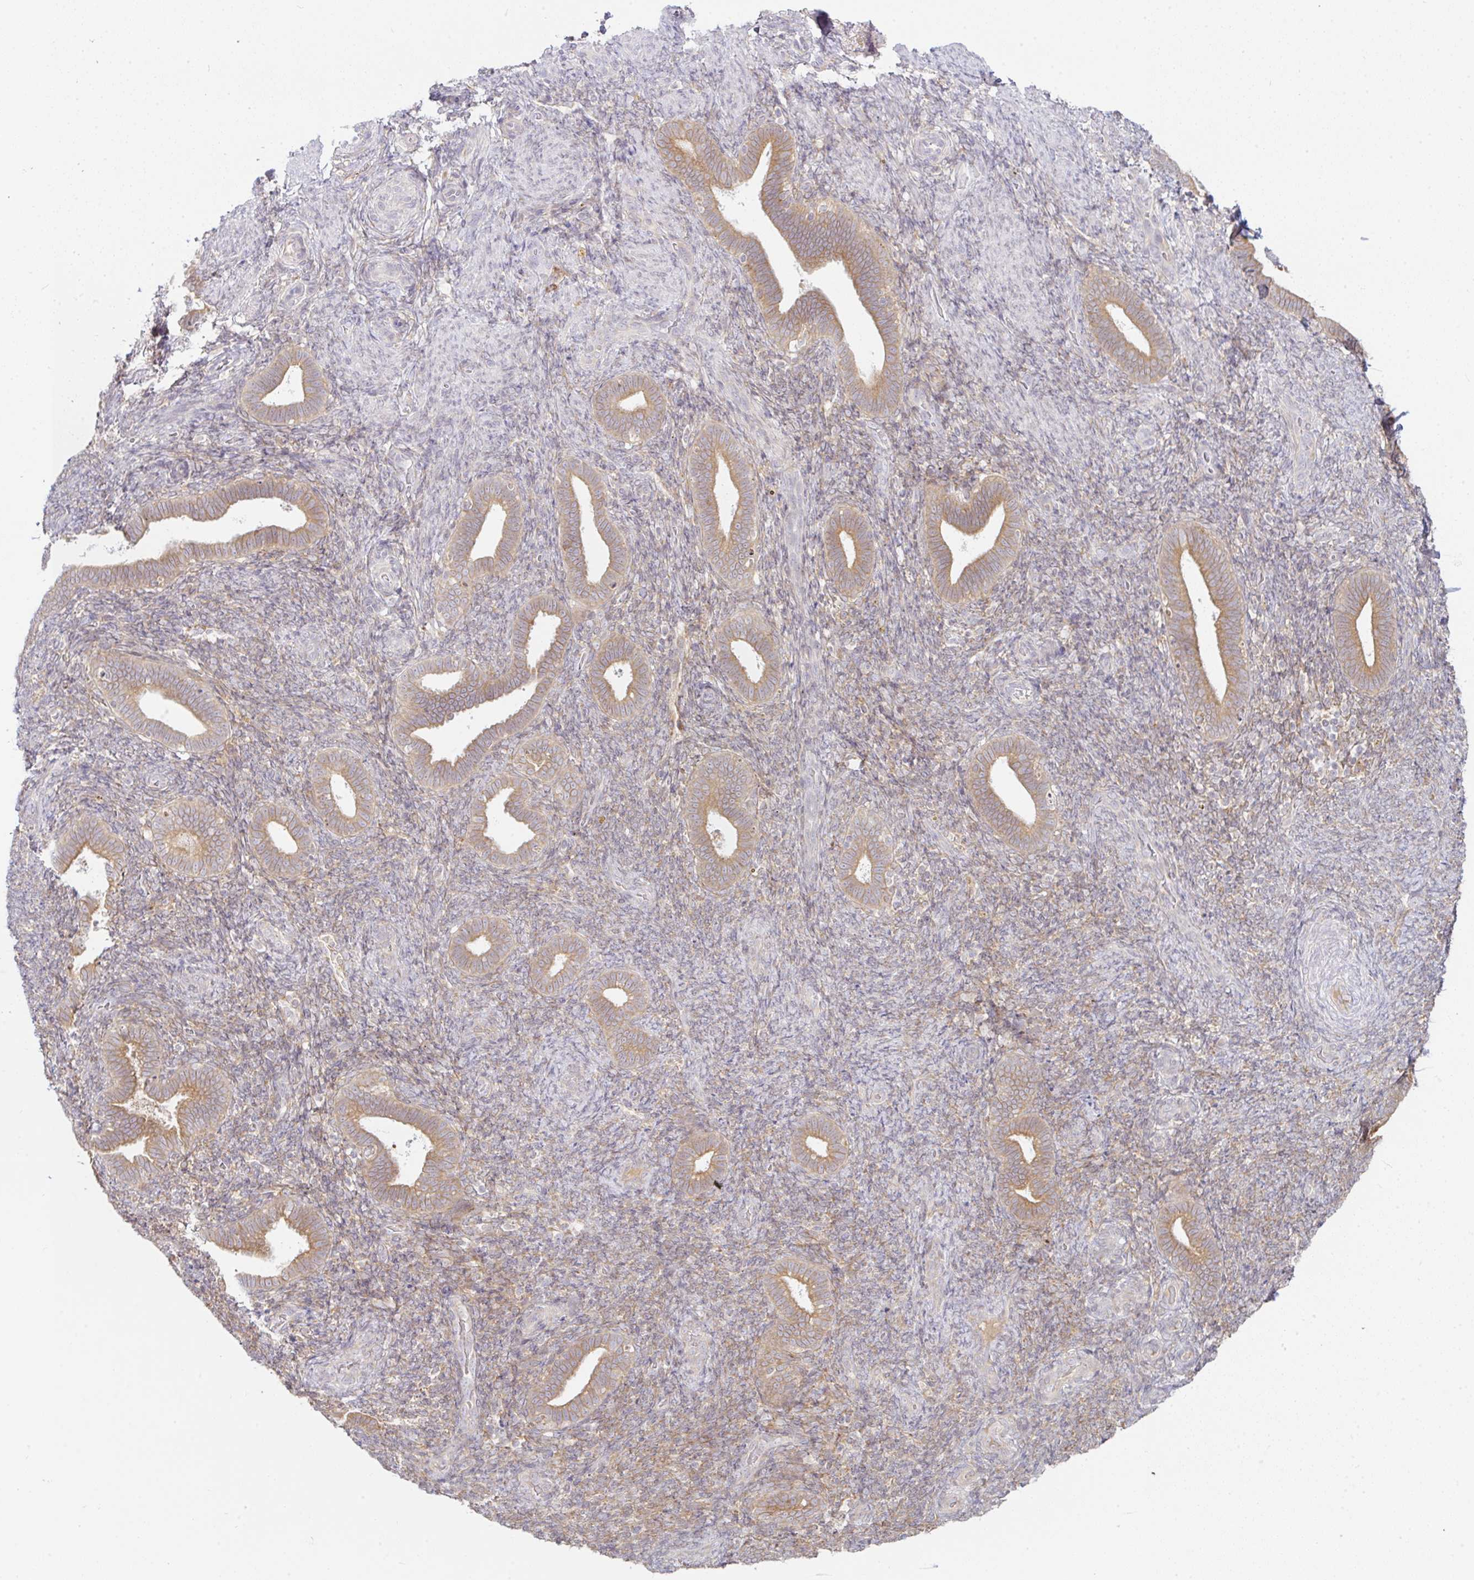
{"staining": {"intensity": "weak", "quantity": "25%-75%", "location": "cytoplasmic/membranous"}, "tissue": "endometrium", "cell_type": "Cells in endometrial stroma", "image_type": "normal", "snomed": [{"axis": "morphology", "description": "Normal tissue, NOS"}, {"axis": "topography", "description": "Endometrium"}], "caption": "Protein staining of benign endometrium exhibits weak cytoplasmic/membranous positivity in approximately 25%-75% of cells in endometrial stroma.", "gene": "DERL2", "patient": {"sex": "female", "age": 34}}